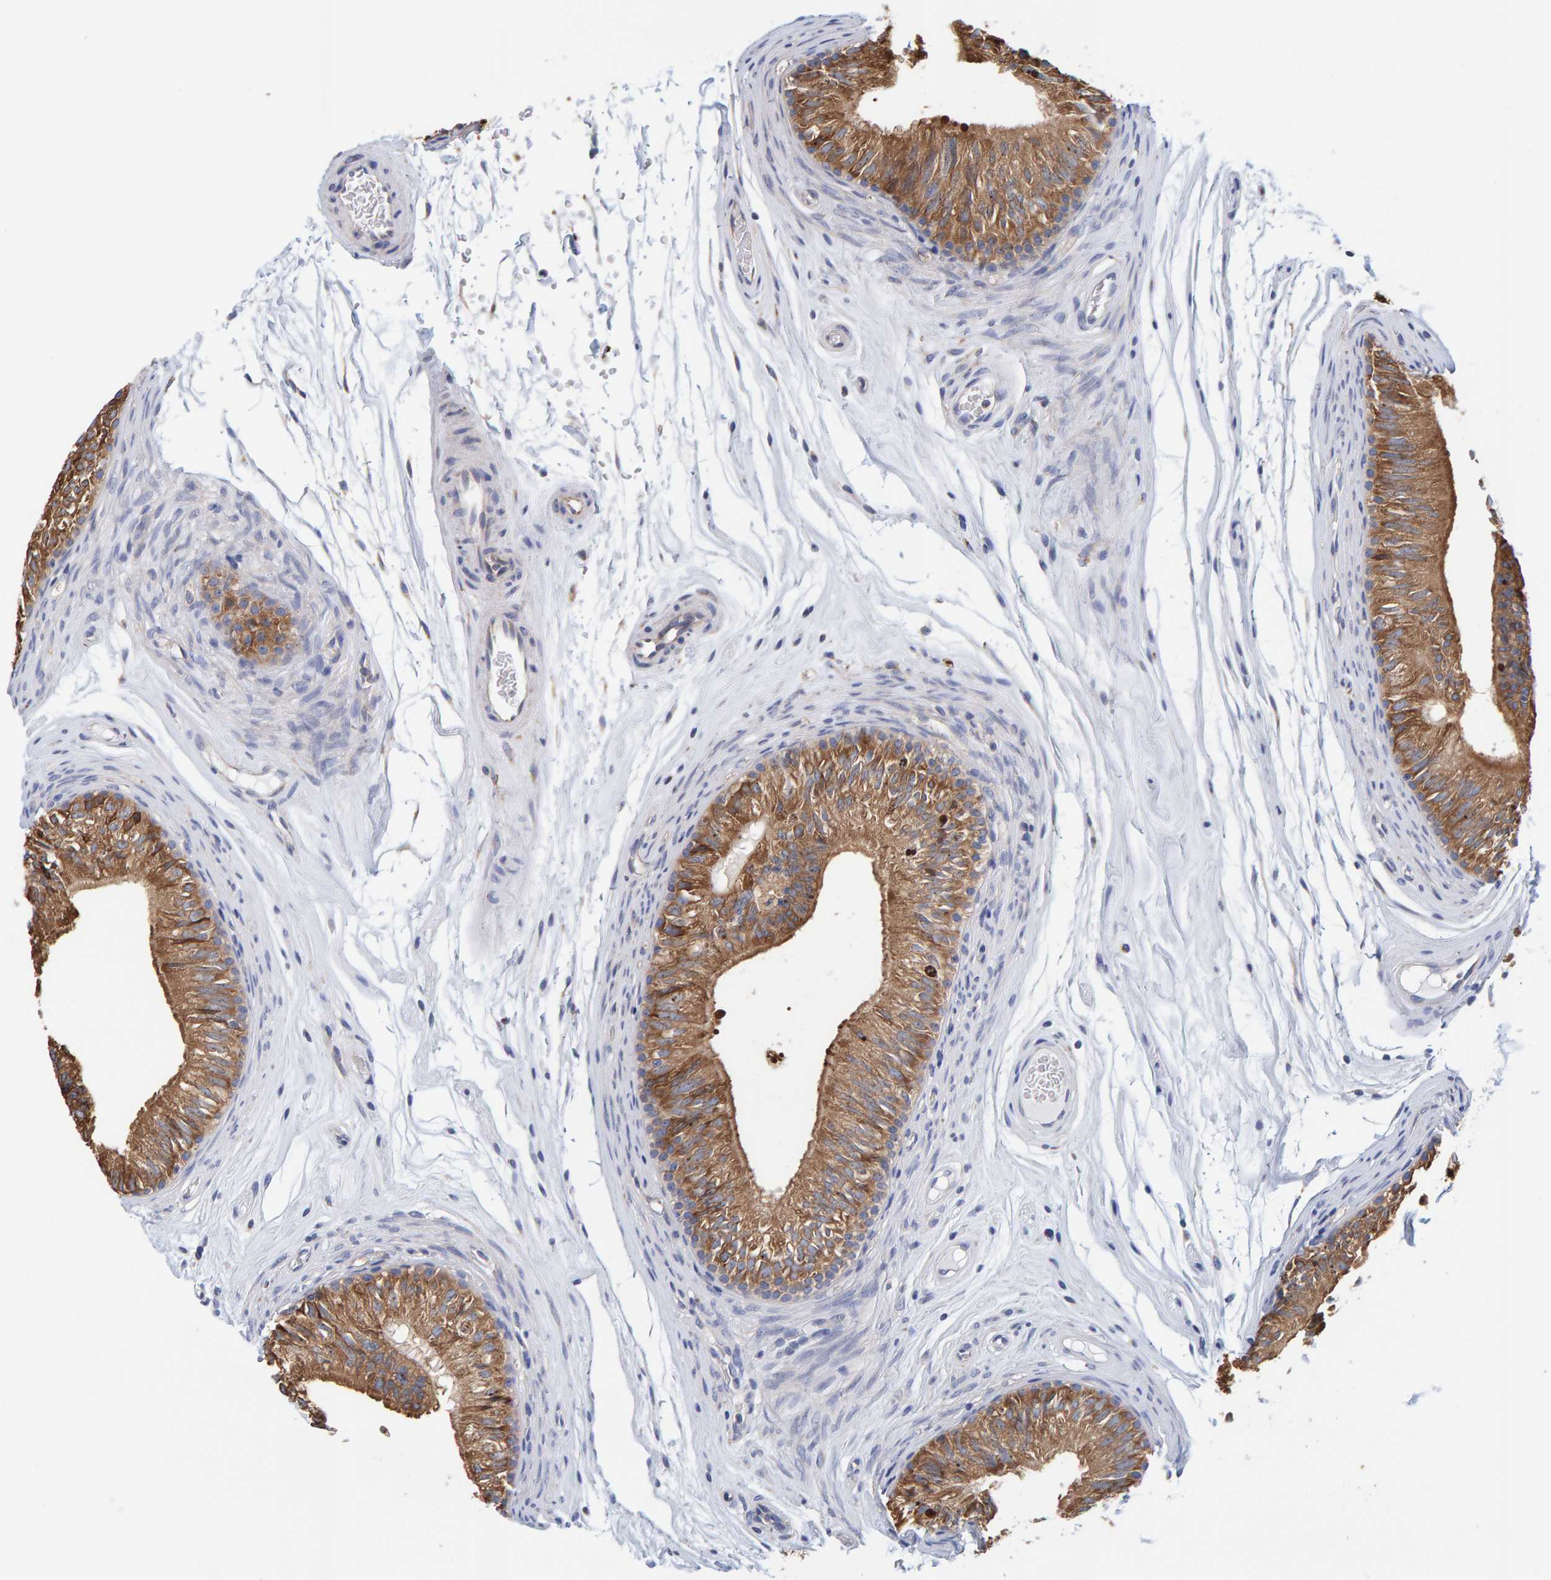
{"staining": {"intensity": "moderate", "quantity": ">75%", "location": "cytoplasmic/membranous"}, "tissue": "epididymis", "cell_type": "Glandular cells", "image_type": "normal", "snomed": [{"axis": "morphology", "description": "Normal tissue, NOS"}, {"axis": "topography", "description": "Epididymis"}], "caption": "High-power microscopy captured an IHC image of normal epididymis, revealing moderate cytoplasmic/membranous positivity in about >75% of glandular cells. (brown staining indicates protein expression, while blue staining denotes nuclei).", "gene": "SGPL1", "patient": {"sex": "male", "age": 36}}